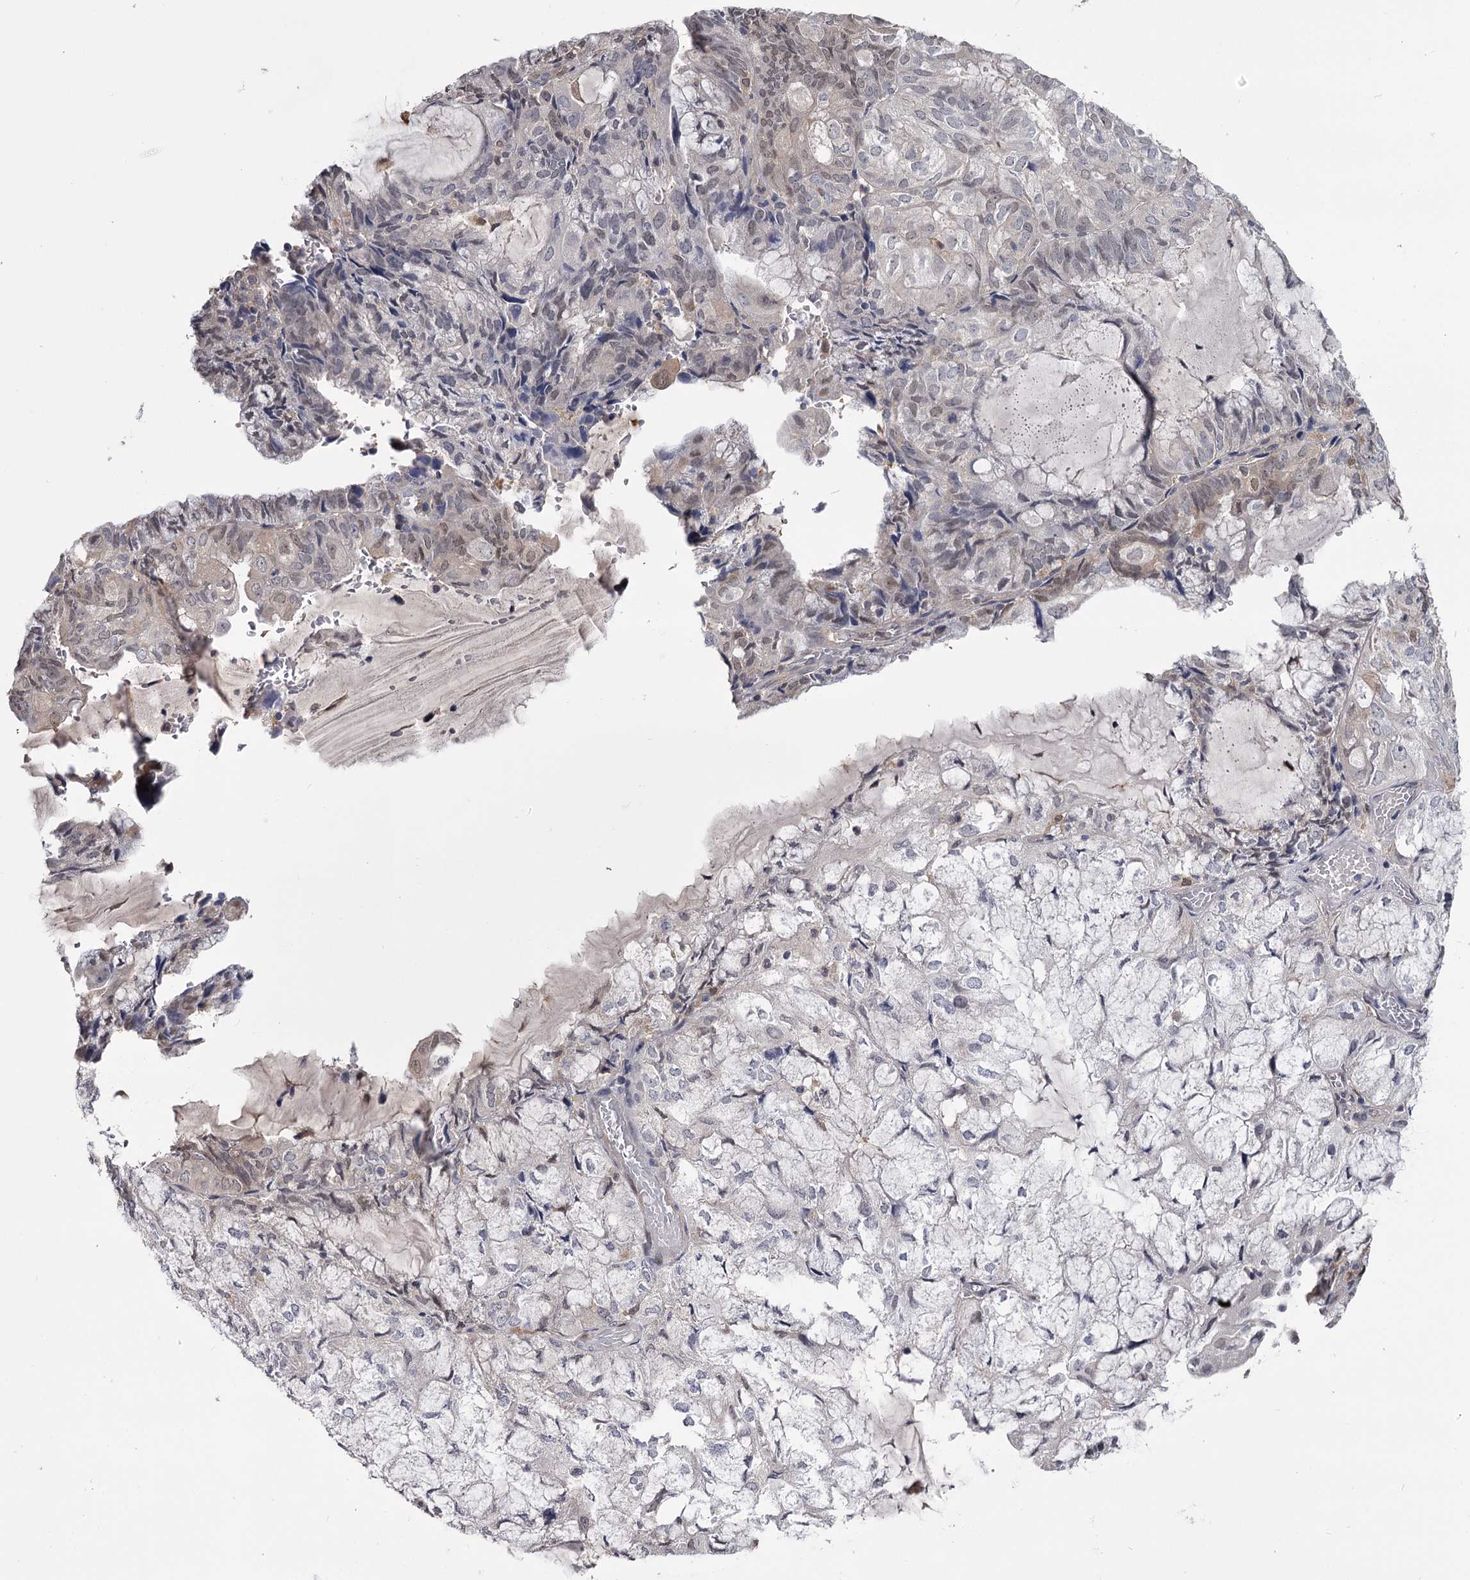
{"staining": {"intensity": "weak", "quantity": "<25%", "location": "nuclear"}, "tissue": "endometrial cancer", "cell_type": "Tumor cells", "image_type": "cancer", "snomed": [{"axis": "morphology", "description": "Adenocarcinoma, NOS"}, {"axis": "topography", "description": "Endometrium"}], "caption": "The immunohistochemistry micrograph has no significant staining in tumor cells of adenocarcinoma (endometrial) tissue.", "gene": "GSTO1", "patient": {"sex": "female", "age": 81}}